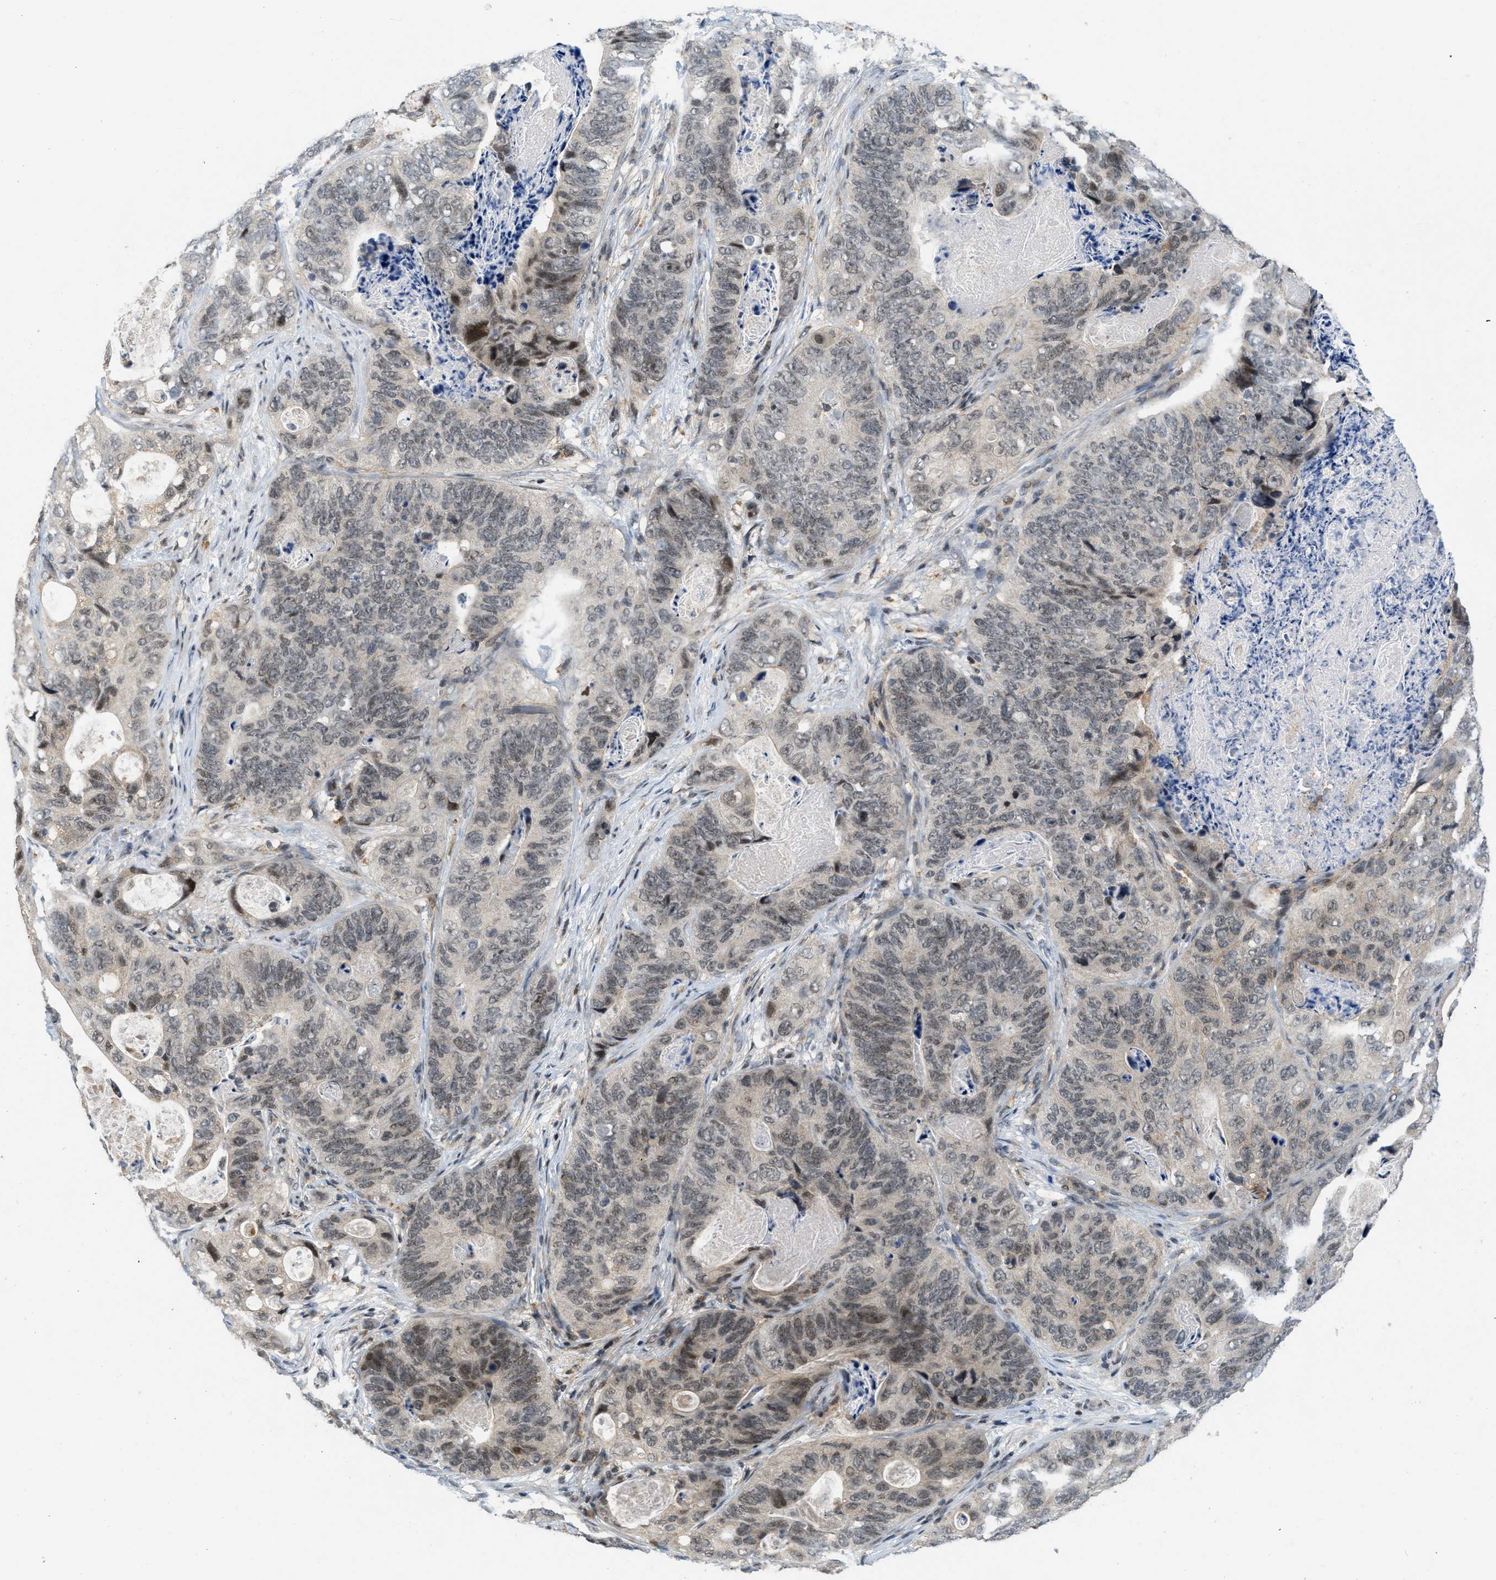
{"staining": {"intensity": "moderate", "quantity": "25%-75%", "location": "nuclear"}, "tissue": "stomach cancer", "cell_type": "Tumor cells", "image_type": "cancer", "snomed": [{"axis": "morphology", "description": "Adenocarcinoma, NOS"}, {"axis": "topography", "description": "Stomach"}], "caption": "An immunohistochemistry (IHC) photomicrograph of tumor tissue is shown. Protein staining in brown shows moderate nuclear positivity in stomach cancer (adenocarcinoma) within tumor cells.", "gene": "ING1", "patient": {"sex": "female", "age": 89}}